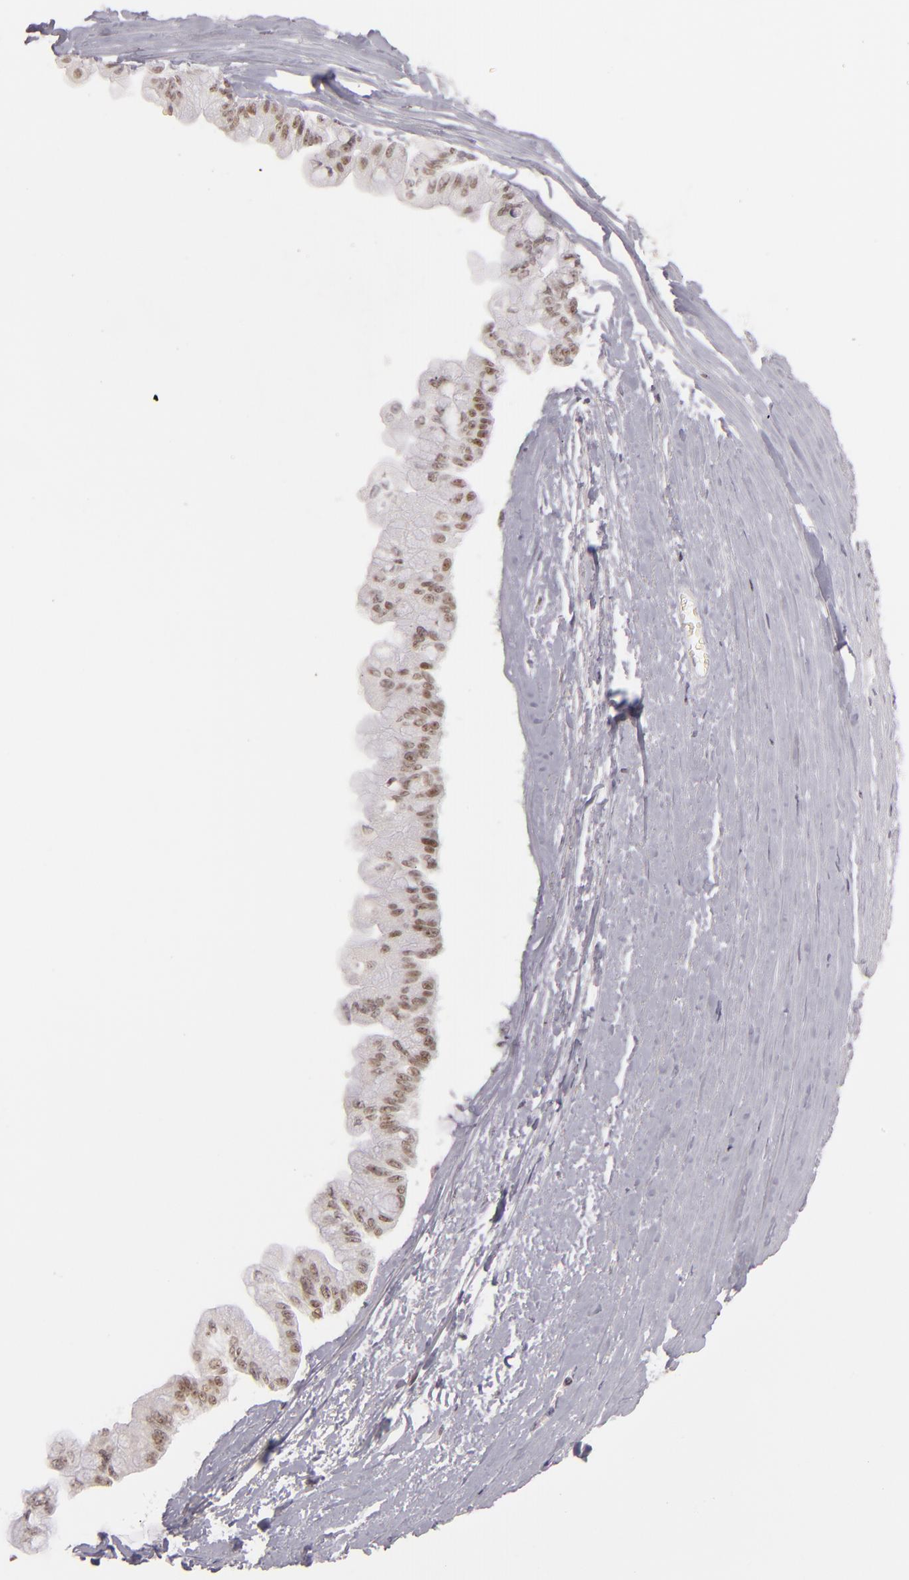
{"staining": {"intensity": "moderate", "quantity": ">75%", "location": "nuclear"}, "tissue": "liver cancer", "cell_type": "Tumor cells", "image_type": "cancer", "snomed": [{"axis": "morphology", "description": "Cholangiocarcinoma"}, {"axis": "topography", "description": "Liver"}], "caption": "Immunohistochemistry staining of liver cancer (cholangiocarcinoma), which shows medium levels of moderate nuclear positivity in about >75% of tumor cells indicating moderate nuclear protein staining. The staining was performed using DAB (brown) for protein detection and nuclei were counterstained in hematoxylin (blue).", "gene": "DAXX", "patient": {"sex": "female", "age": 79}}